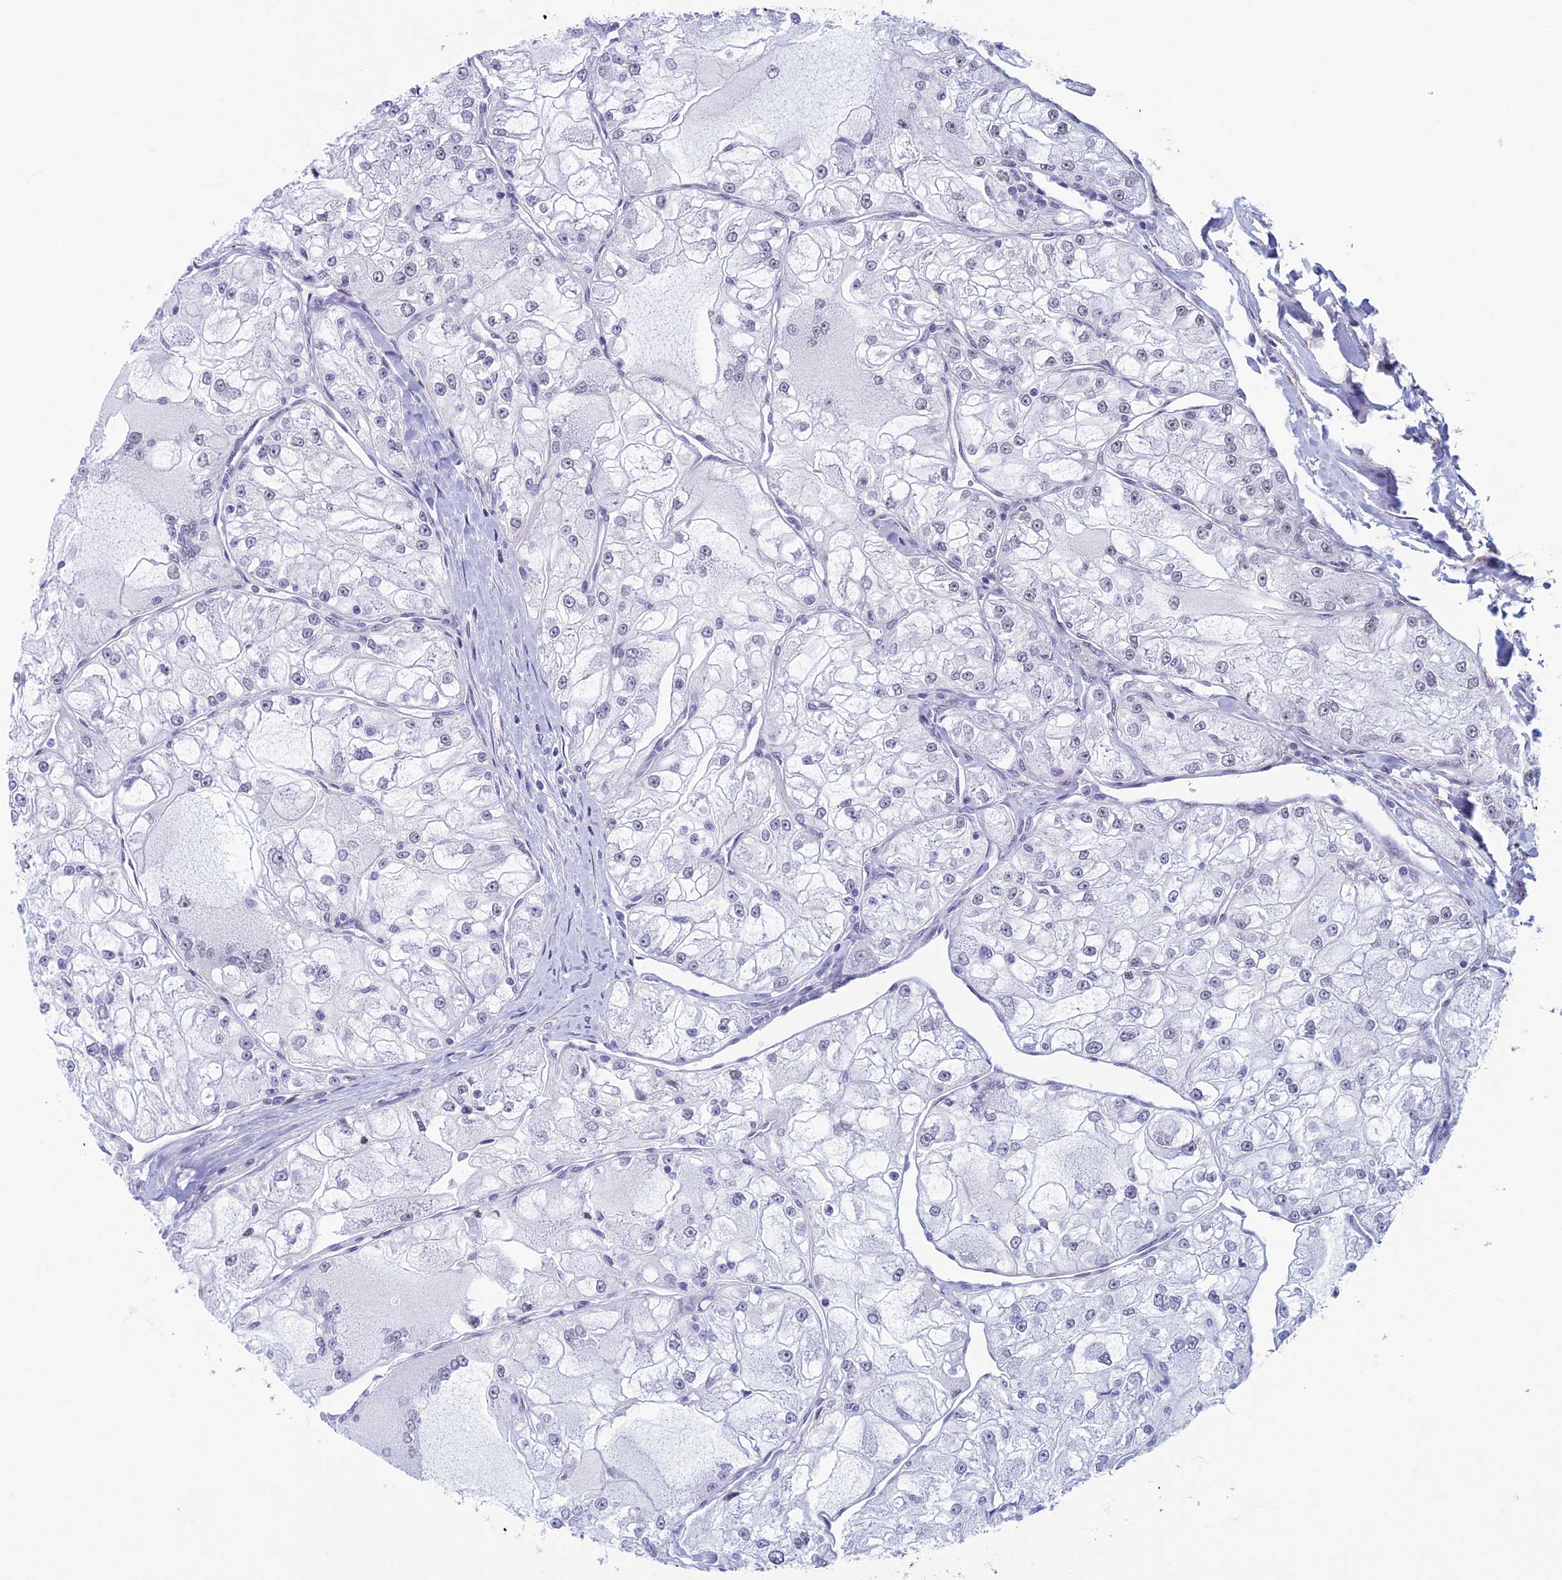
{"staining": {"intensity": "negative", "quantity": "none", "location": "none"}, "tissue": "renal cancer", "cell_type": "Tumor cells", "image_type": "cancer", "snomed": [{"axis": "morphology", "description": "Adenocarcinoma, NOS"}, {"axis": "topography", "description": "Kidney"}], "caption": "This image is of renal cancer stained with IHC to label a protein in brown with the nuclei are counter-stained blue. There is no positivity in tumor cells. (Immunohistochemistry, brightfield microscopy, high magnification).", "gene": "ASH2L", "patient": {"sex": "female", "age": 72}}